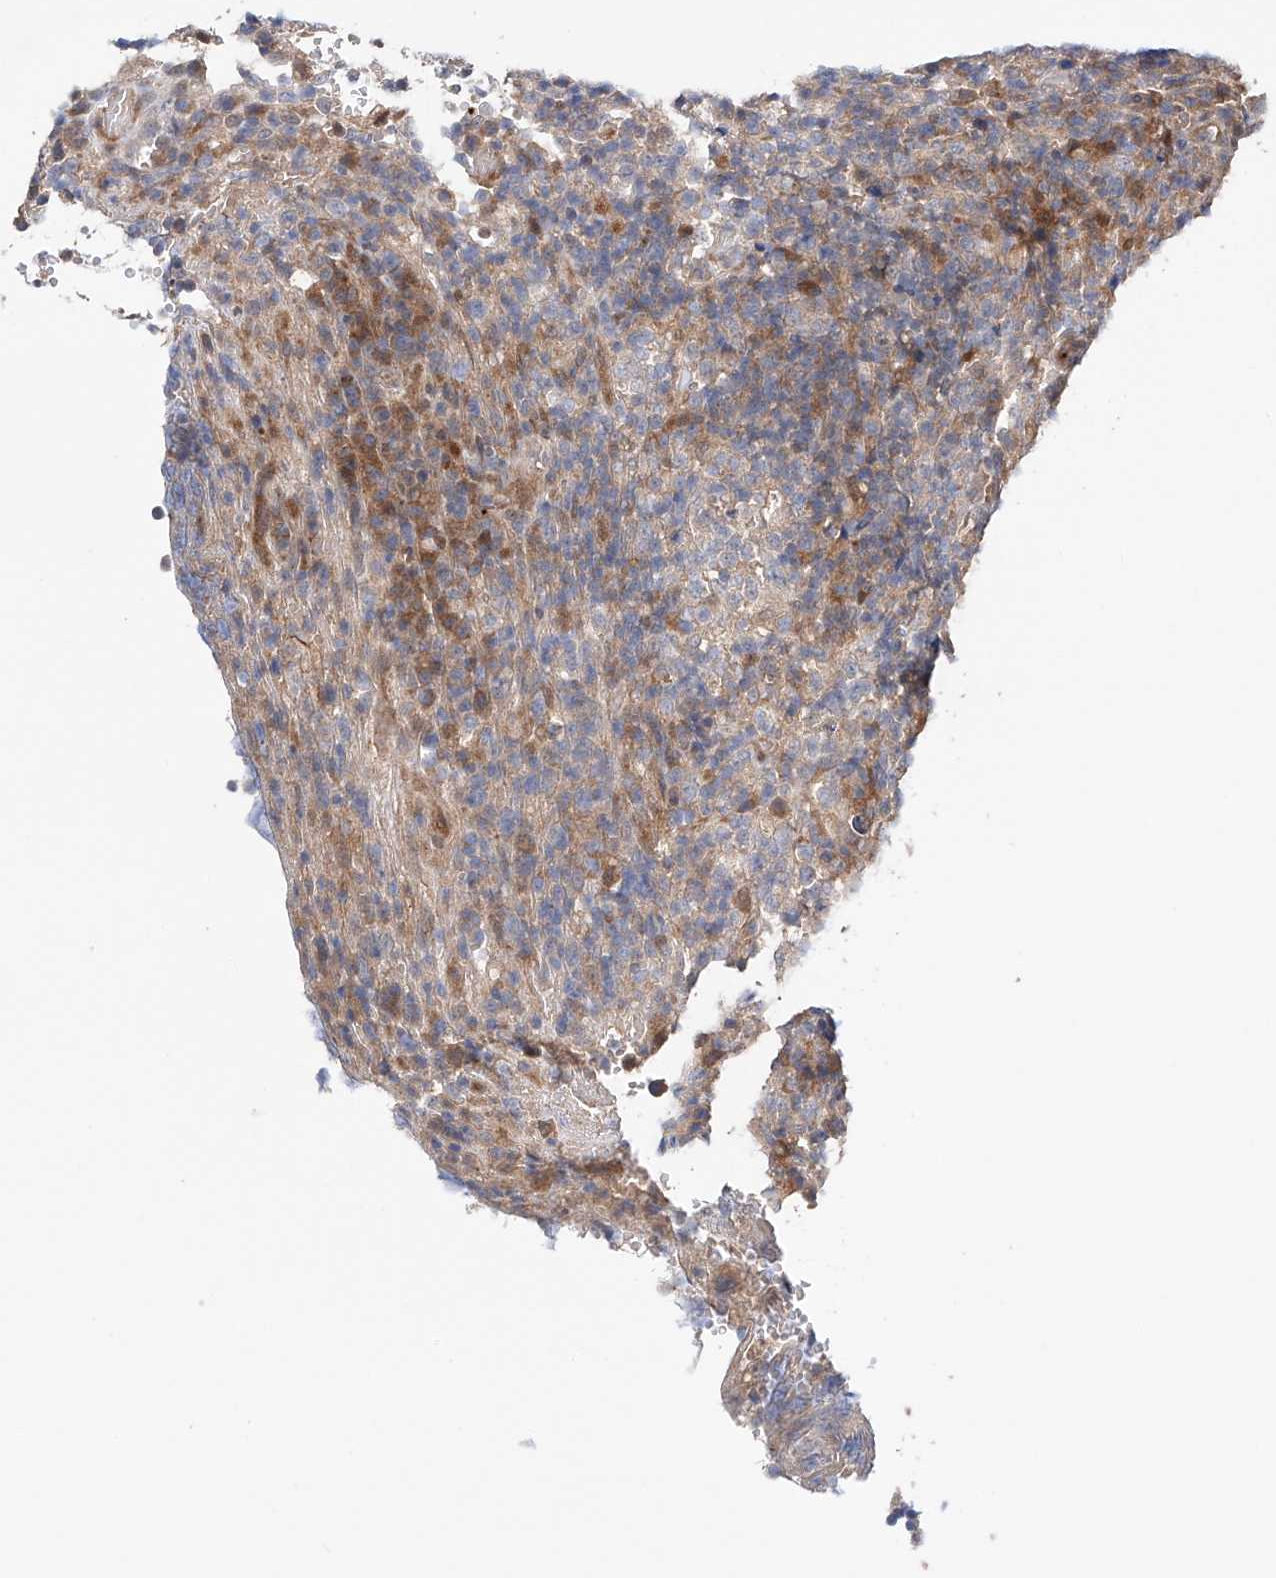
{"staining": {"intensity": "negative", "quantity": "none", "location": "none"}, "tissue": "lymphoma", "cell_type": "Tumor cells", "image_type": "cancer", "snomed": [{"axis": "morphology", "description": "Malignant lymphoma, non-Hodgkin's type, High grade"}, {"axis": "topography", "description": "Lymph node"}], "caption": "High-grade malignant lymphoma, non-Hodgkin's type stained for a protein using immunohistochemistry shows no staining tumor cells.", "gene": "ZFHX2", "patient": {"sex": "female", "age": 76}}